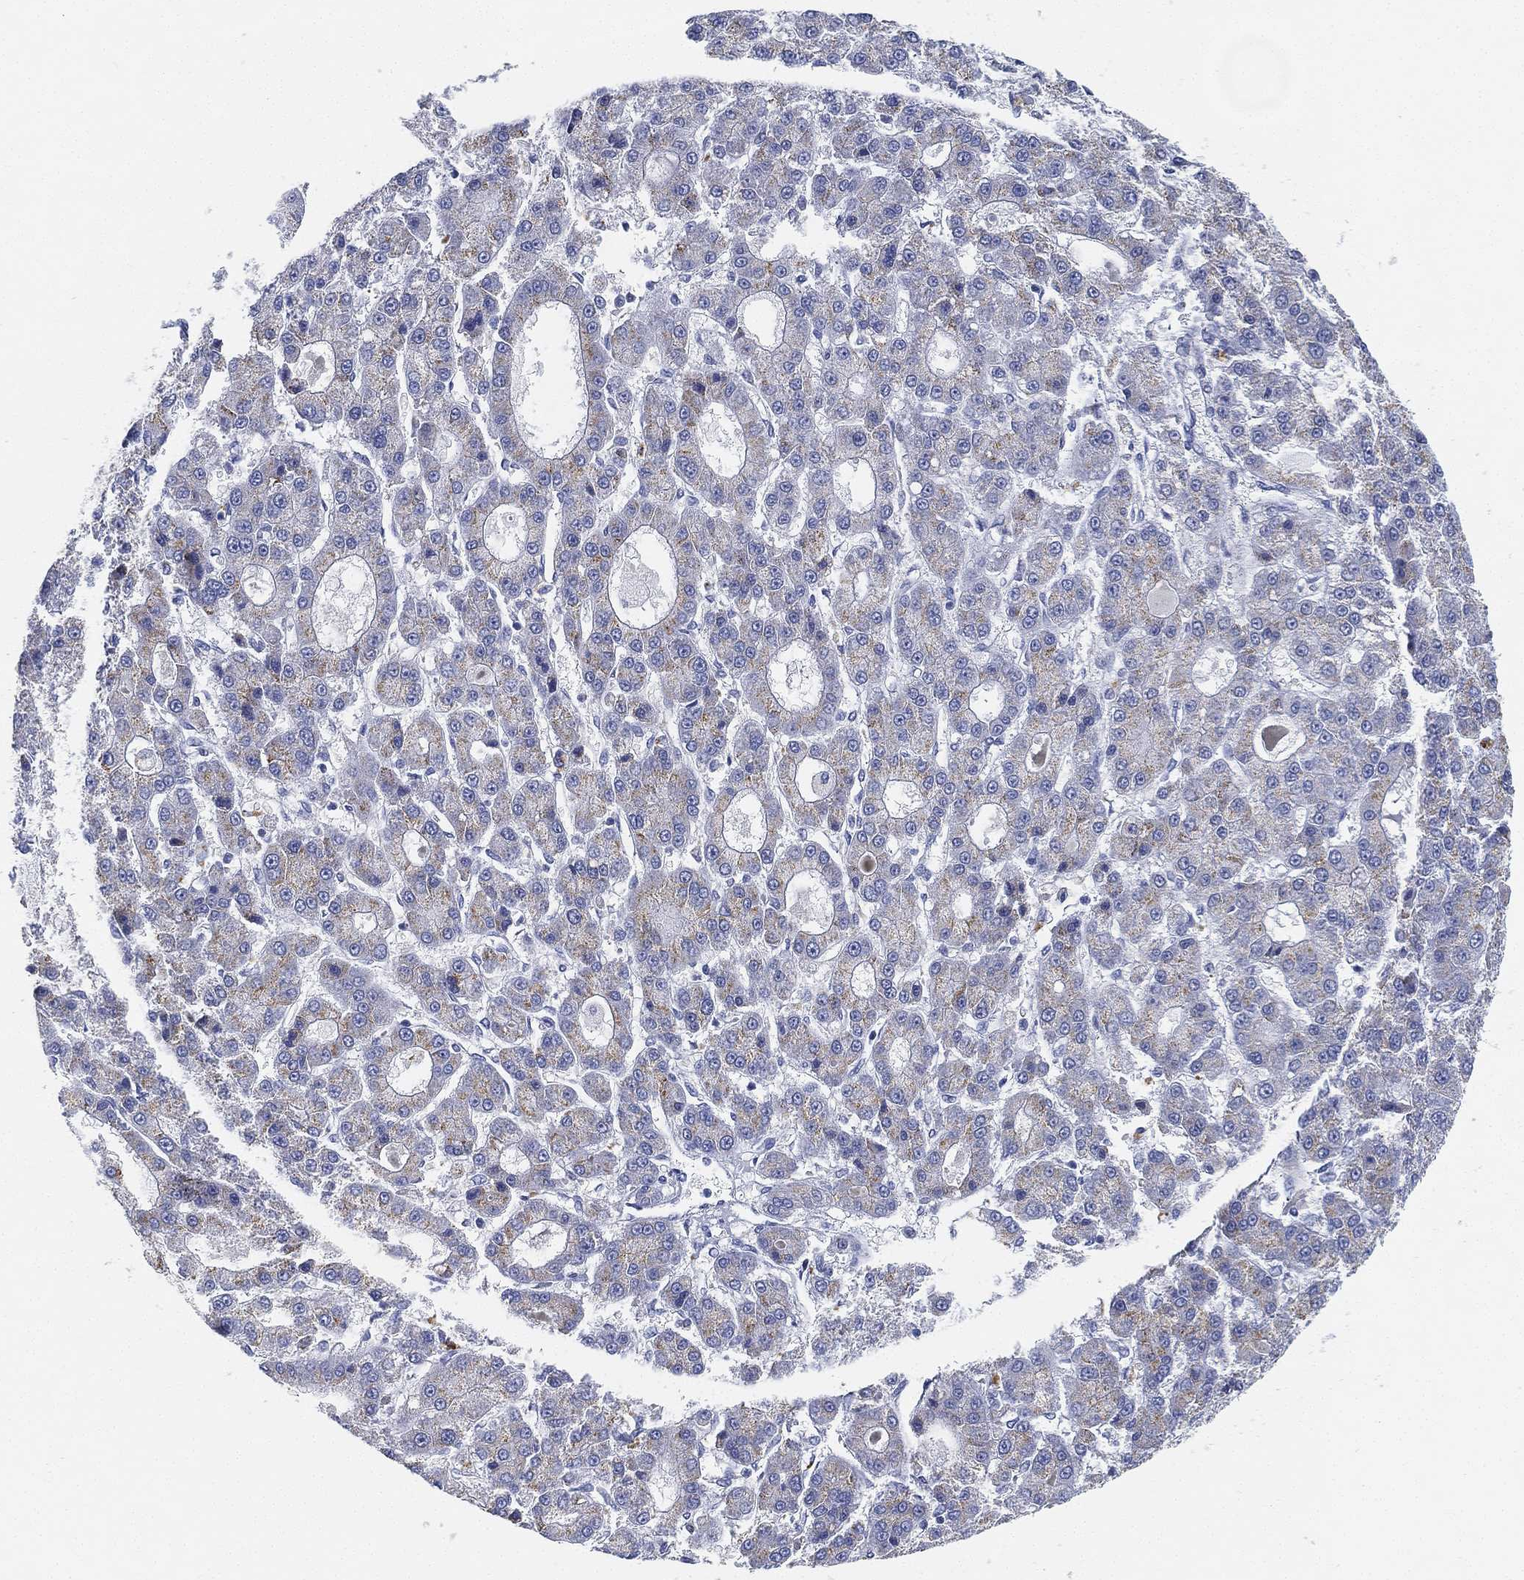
{"staining": {"intensity": "moderate", "quantity": "<25%", "location": "cytoplasmic/membranous"}, "tissue": "liver cancer", "cell_type": "Tumor cells", "image_type": "cancer", "snomed": [{"axis": "morphology", "description": "Carcinoma, Hepatocellular, NOS"}, {"axis": "topography", "description": "Liver"}], "caption": "Immunohistochemical staining of hepatocellular carcinoma (liver) shows moderate cytoplasmic/membranous protein staining in about <25% of tumor cells.", "gene": "GPR61", "patient": {"sex": "male", "age": 70}}